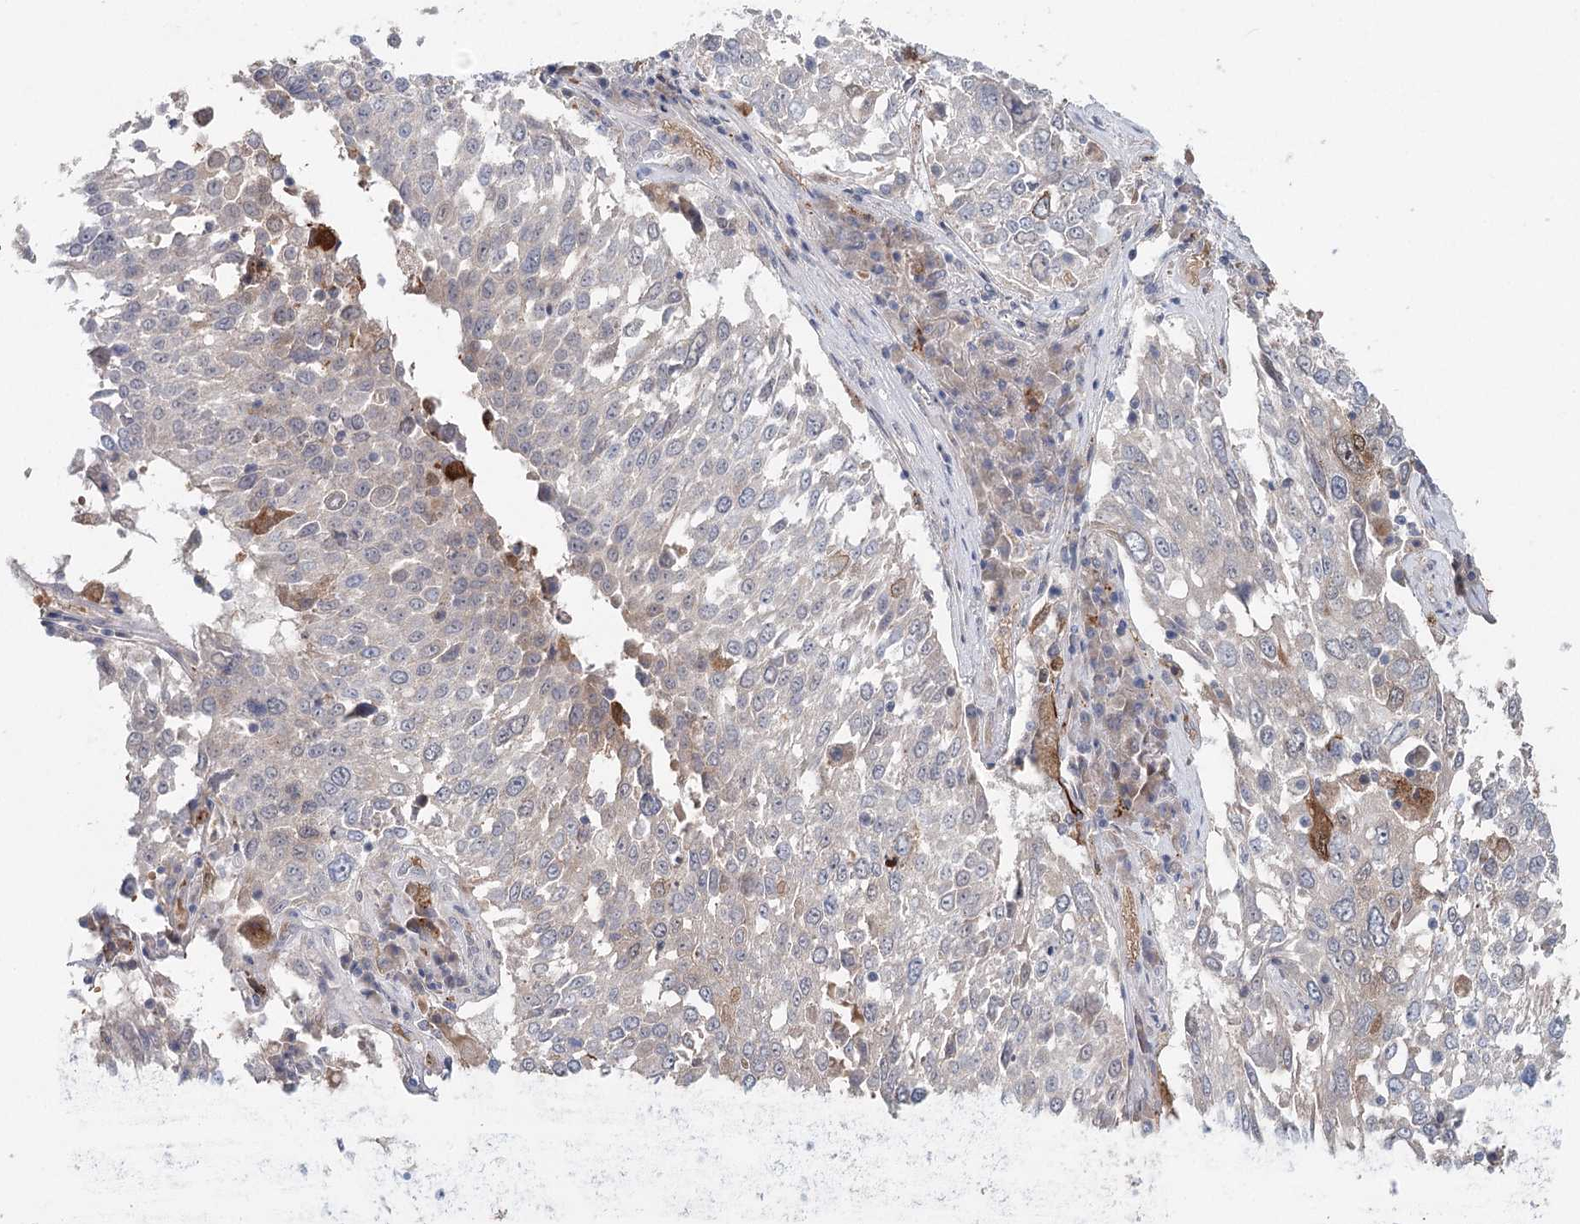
{"staining": {"intensity": "moderate", "quantity": "<25%", "location": "cytoplasmic/membranous"}, "tissue": "lung cancer", "cell_type": "Tumor cells", "image_type": "cancer", "snomed": [{"axis": "morphology", "description": "Squamous cell carcinoma, NOS"}, {"axis": "topography", "description": "Lung"}], "caption": "Protein expression analysis of lung squamous cell carcinoma demonstrates moderate cytoplasmic/membranous staining in approximately <25% of tumor cells.", "gene": "FBXO7", "patient": {"sex": "male", "age": 65}}